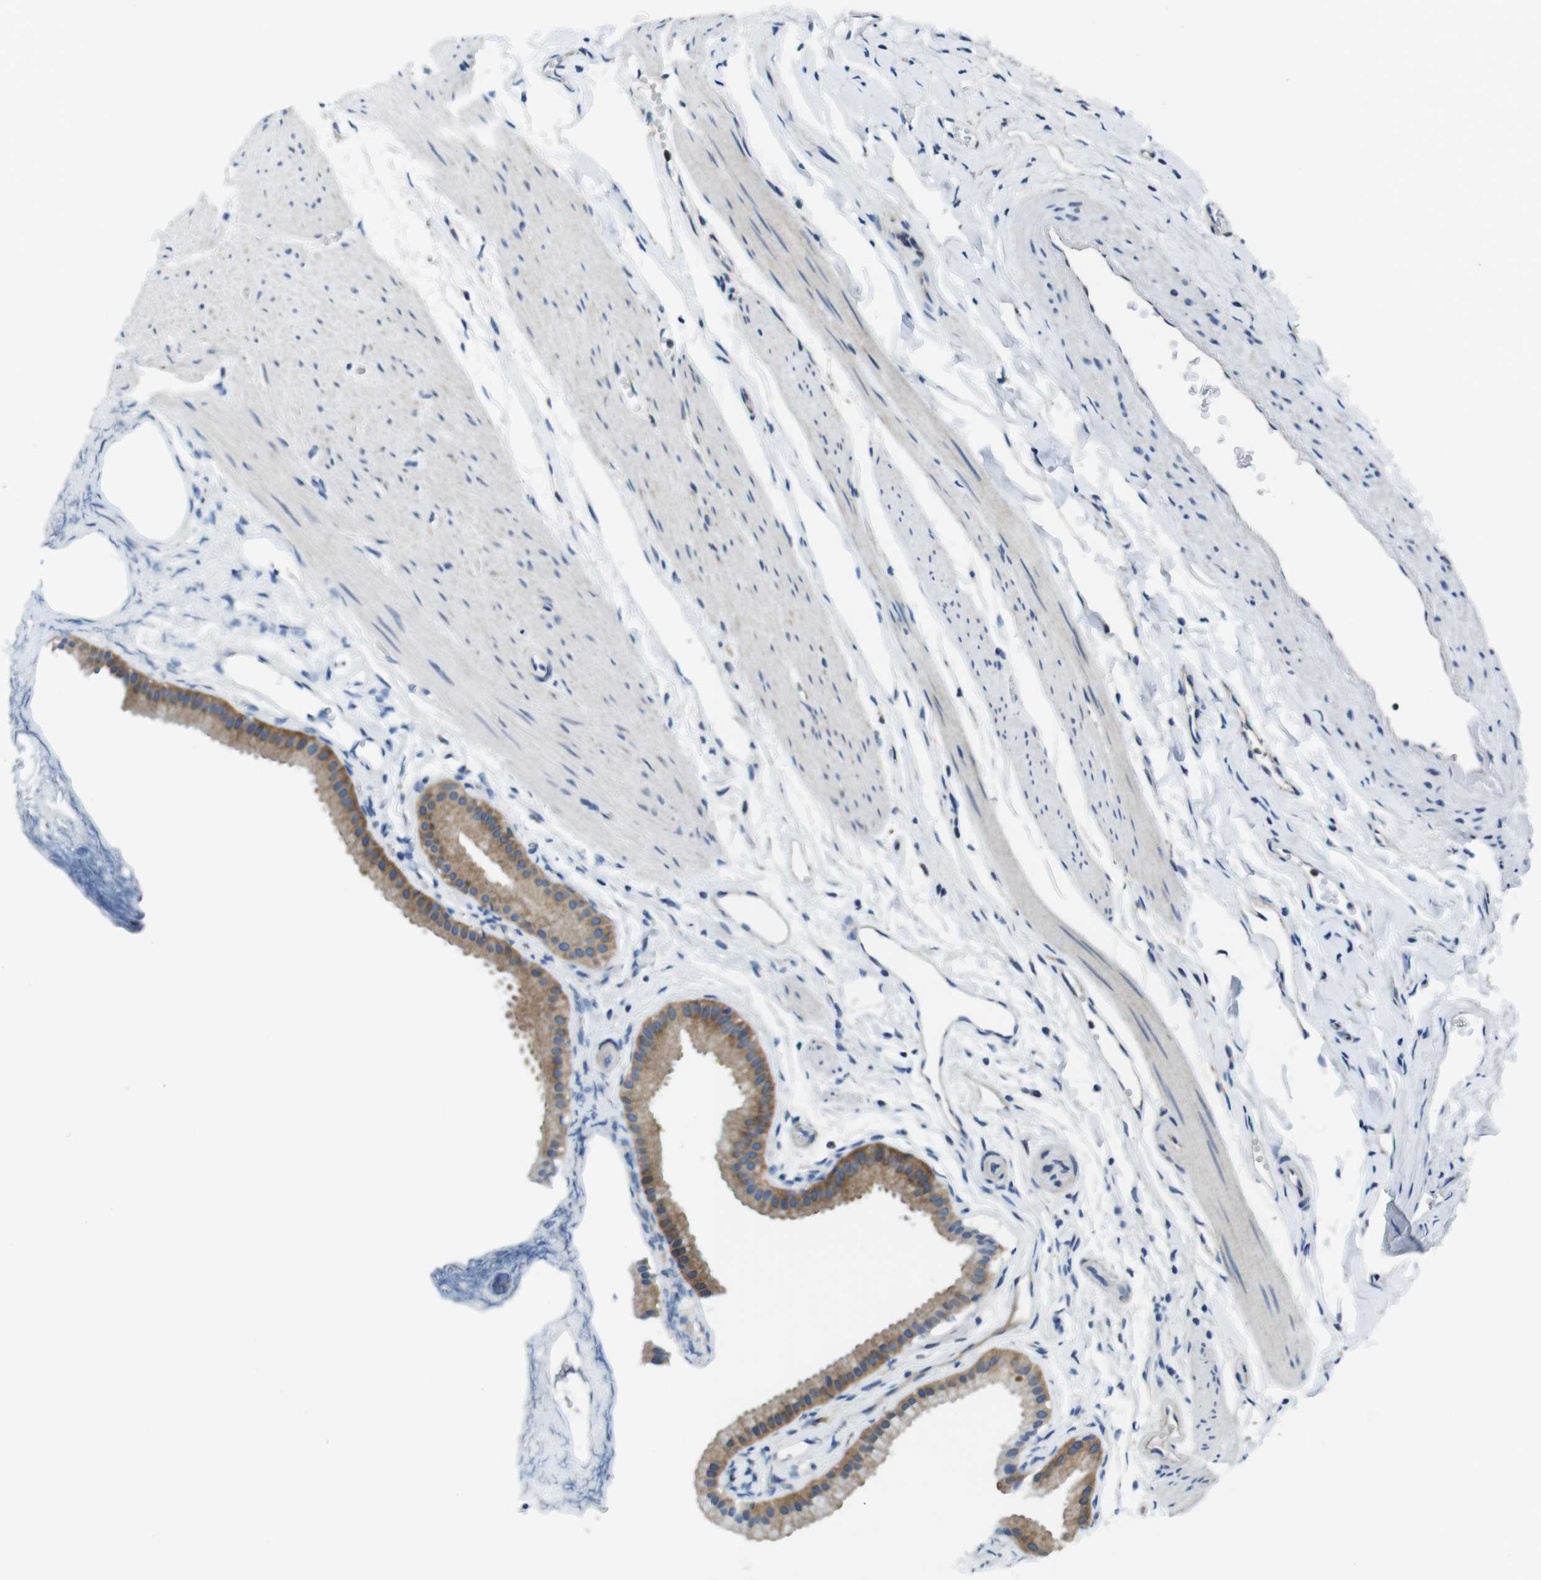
{"staining": {"intensity": "moderate", "quantity": ">75%", "location": "cytoplasmic/membranous"}, "tissue": "gallbladder", "cell_type": "Glandular cells", "image_type": "normal", "snomed": [{"axis": "morphology", "description": "Normal tissue, NOS"}, {"axis": "topography", "description": "Gallbladder"}], "caption": "A brown stain labels moderate cytoplasmic/membranous expression of a protein in glandular cells of benign human gallbladder. The staining is performed using DAB (3,3'-diaminobenzidine) brown chromogen to label protein expression. The nuclei are counter-stained blue using hematoxylin.", "gene": "EIF2B5", "patient": {"sex": "female", "age": 64}}